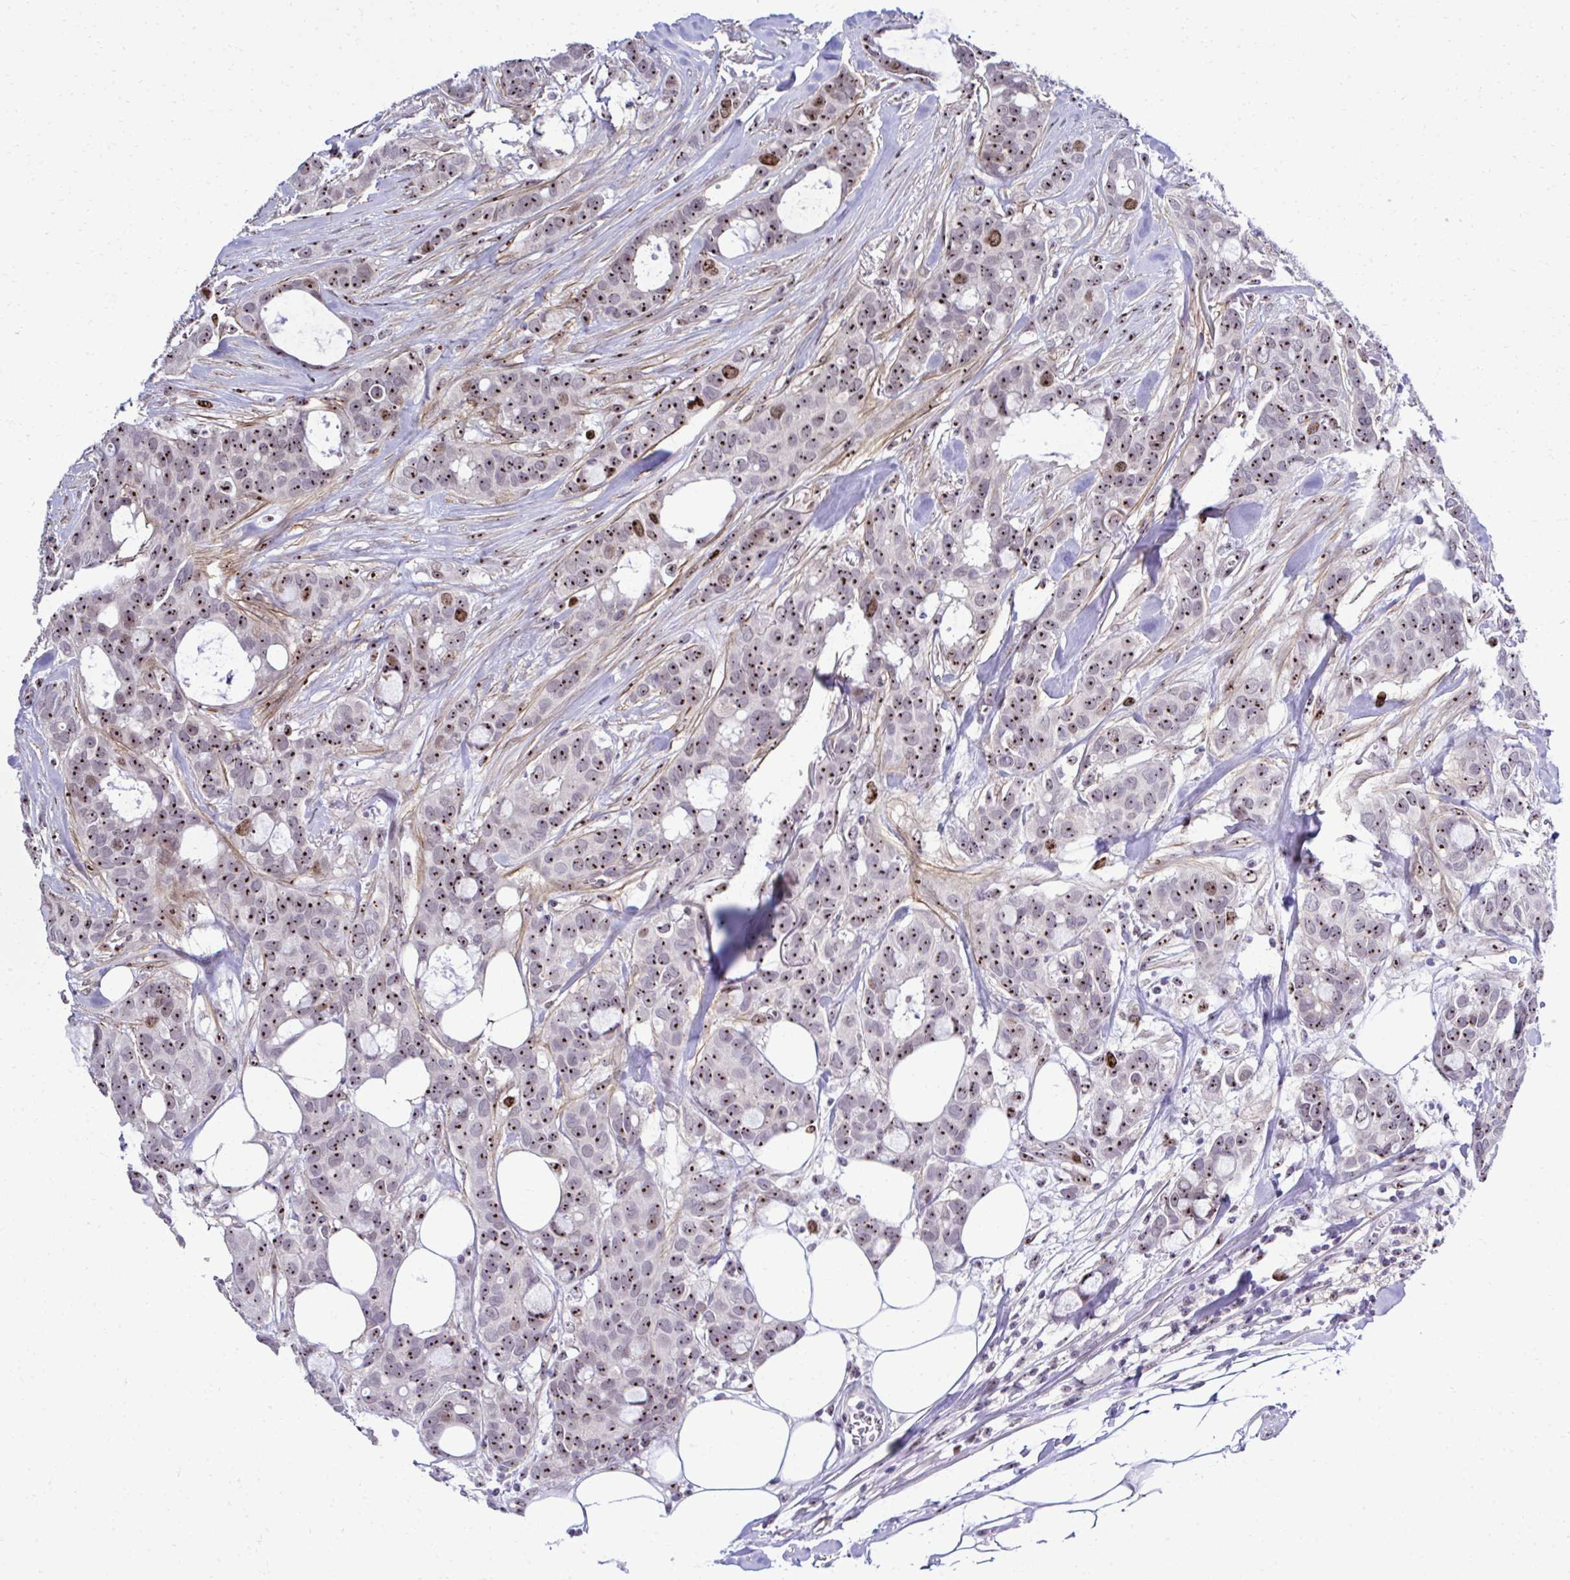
{"staining": {"intensity": "strong", "quantity": "25%-75%", "location": "nuclear"}, "tissue": "breast cancer", "cell_type": "Tumor cells", "image_type": "cancer", "snomed": [{"axis": "morphology", "description": "Duct carcinoma"}, {"axis": "topography", "description": "Breast"}], "caption": "This image exhibits intraductal carcinoma (breast) stained with IHC to label a protein in brown. The nuclear of tumor cells show strong positivity for the protein. Nuclei are counter-stained blue.", "gene": "CEP72", "patient": {"sex": "female", "age": 84}}